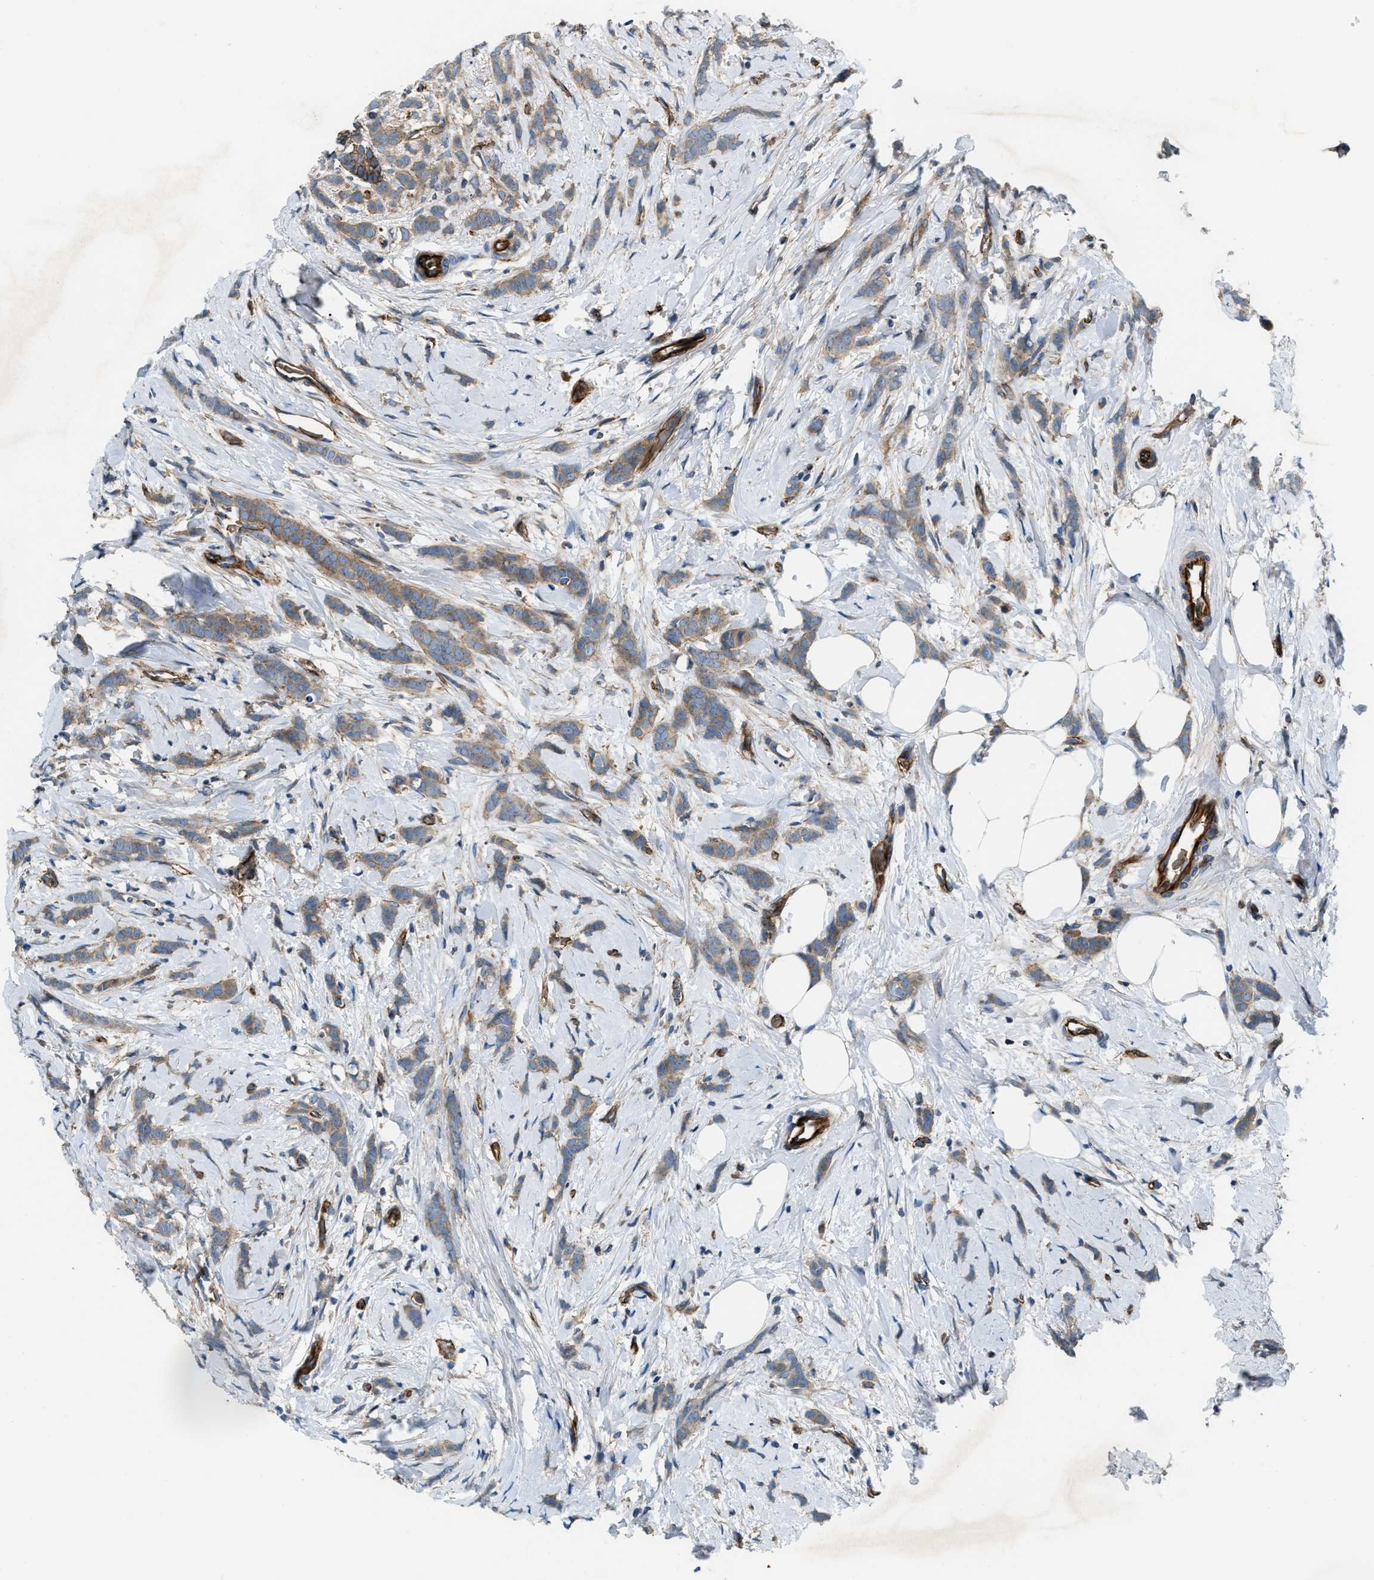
{"staining": {"intensity": "moderate", "quantity": ">75%", "location": "cytoplasmic/membranous"}, "tissue": "breast cancer", "cell_type": "Tumor cells", "image_type": "cancer", "snomed": [{"axis": "morphology", "description": "Lobular carcinoma, in situ"}, {"axis": "morphology", "description": "Lobular carcinoma"}, {"axis": "topography", "description": "Breast"}], "caption": "There is medium levels of moderate cytoplasmic/membranous expression in tumor cells of breast lobular carcinoma, as demonstrated by immunohistochemical staining (brown color).", "gene": "ERC1", "patient": {"sex": "female", "age": 41}}